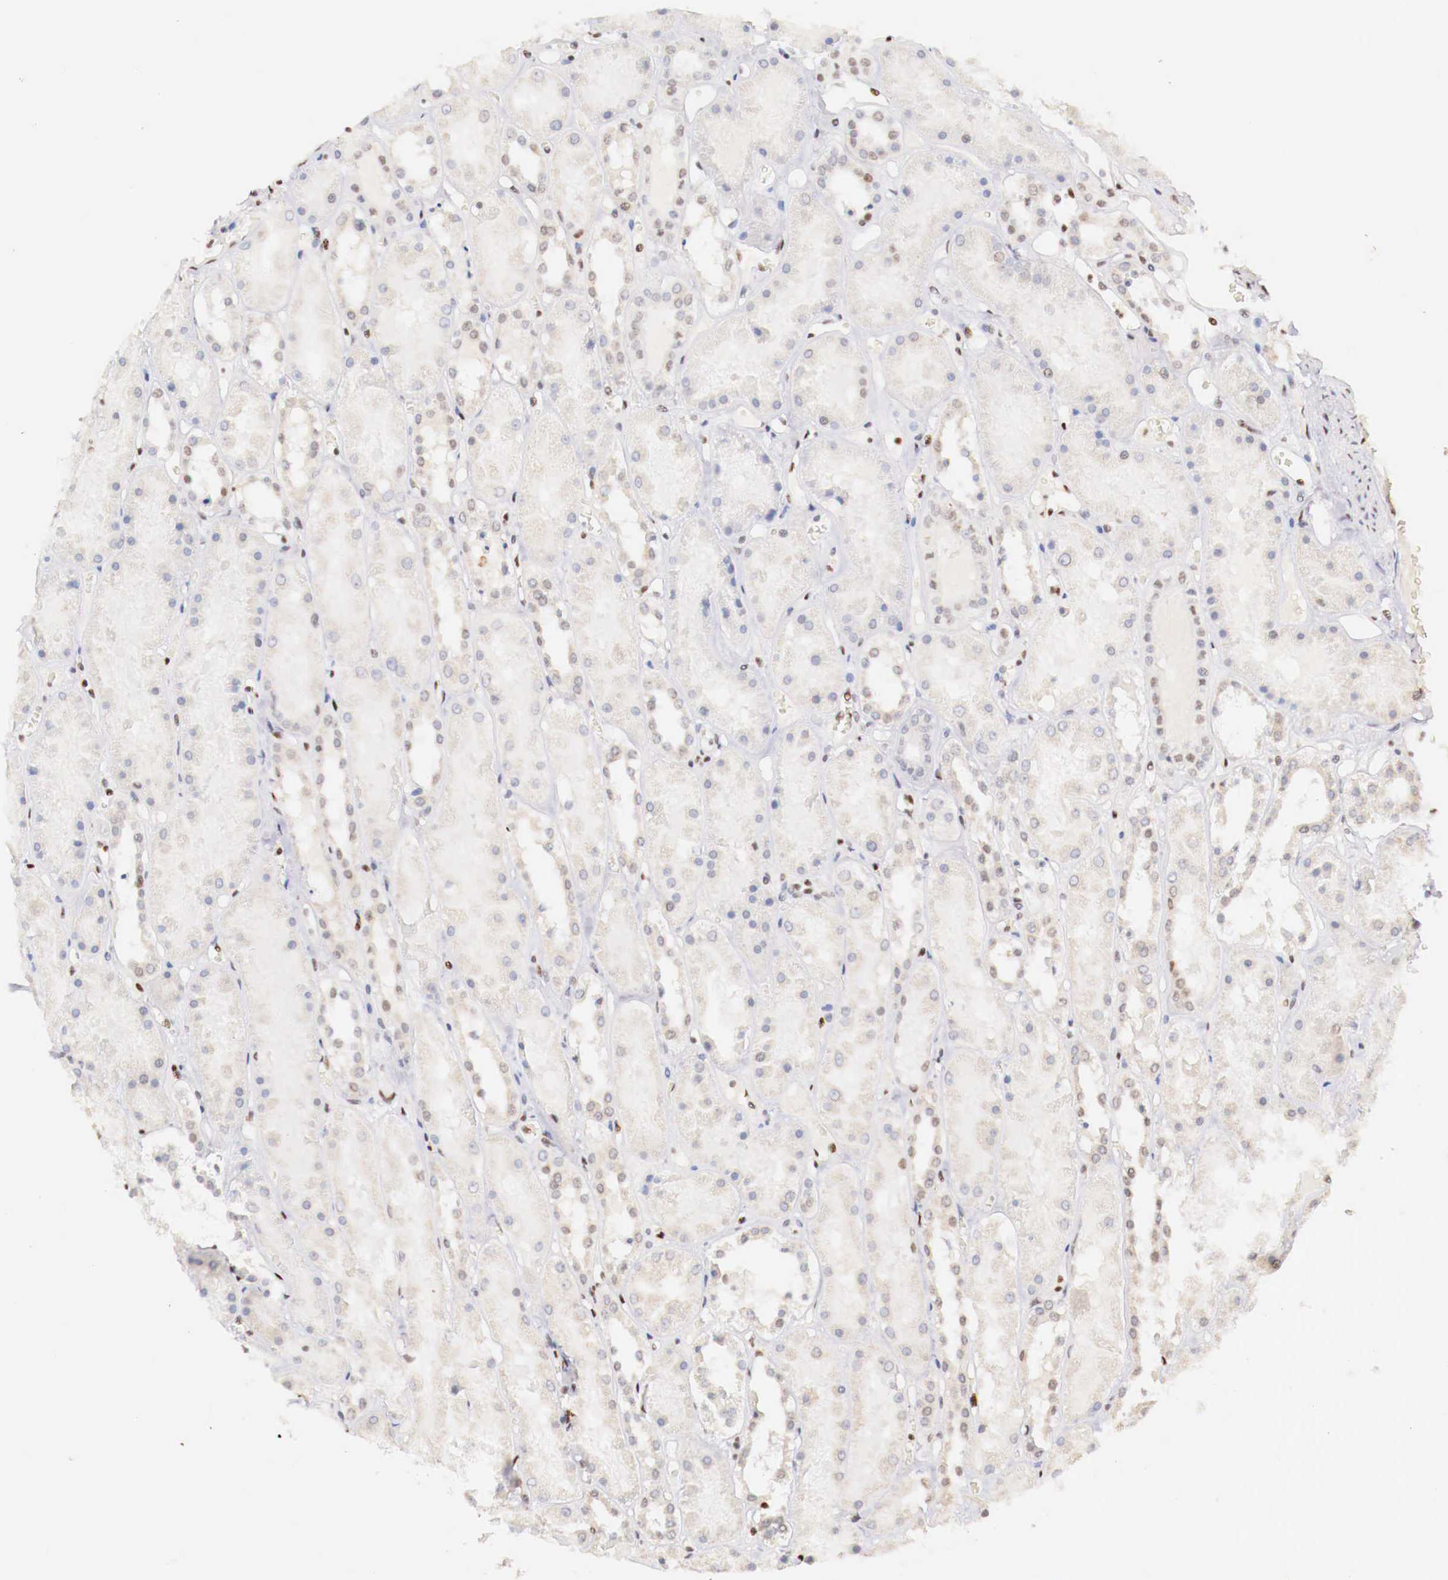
{"staining": {"intensity": "moderate", "quantity": "25%-75%", "location": "nuclear"}, "tissue": "kidney", "cell_type": "Cells in glomeruli", "image_type": "normal", "snomed": [{"axis": "morphology", "description": "Normal tissue, NOS"}, {"axis": "topography", "description": "Kidney"}], "caption": "High-power microscopy captured an IHC histopathology image of normal kidney, revealing moderate nuclear positivity in about 25%-75% of cells in glomeruli.", "gene": "SP1", "patient": {"sex": "male", "age": 36}}